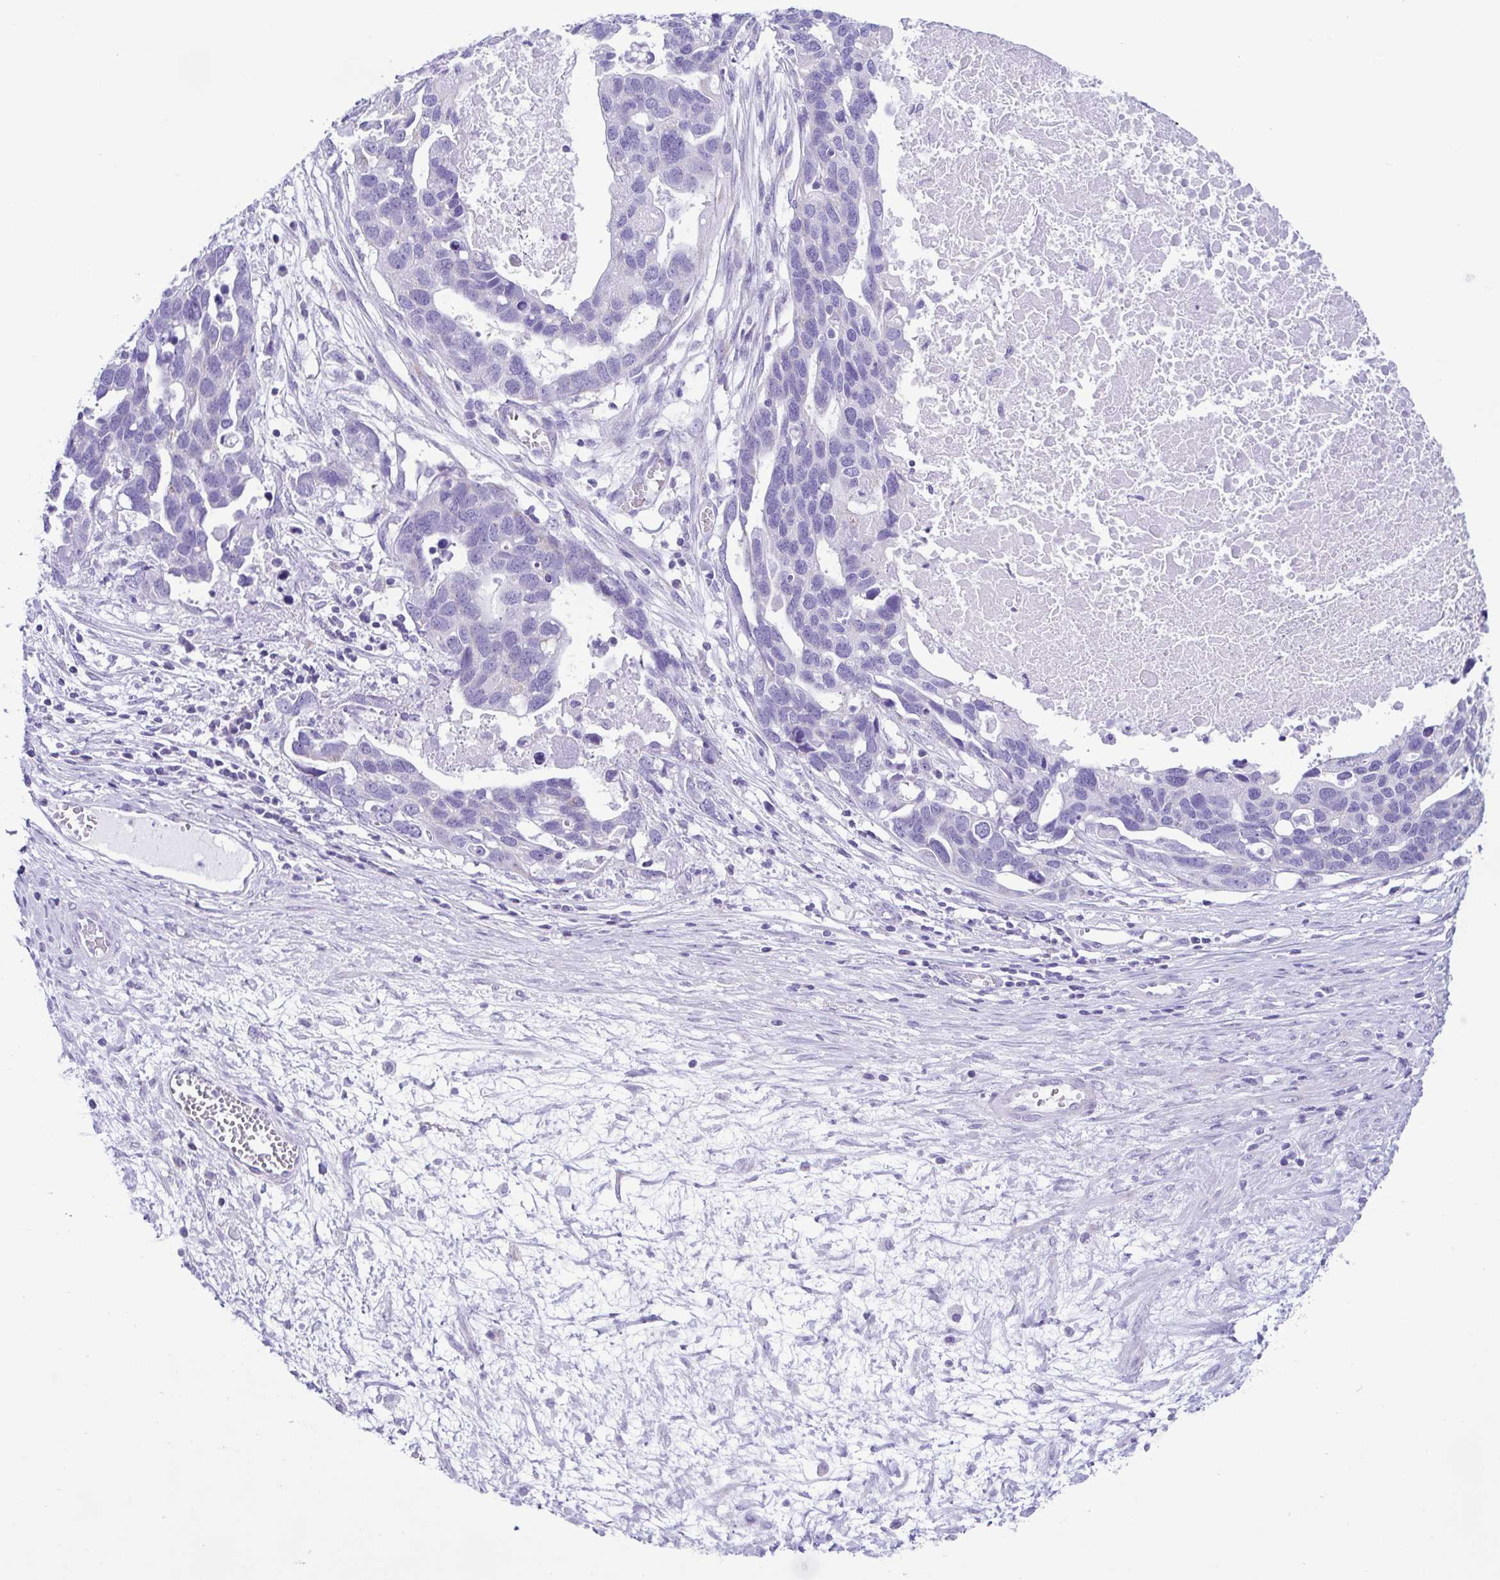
{"staining": {"intensity": "negative", "quantity": "none", "location": "none"}, "tissue": "ovarian cancer", "cell_type": "Tumor cells", "image_type": "cancer", "snomed": [{"axis": "morphology", "description": "Cystadenocarcinoma, serous, NOS"}, {"axis": "topography", "description": "Ovary"}], "caption": "Immunohistochemical staining of human ovarian cancer (serous cystadenocarcinoma) reveals no significant positivity in tumor cells.", "gene": "ACTRT3", "patient": {"sex": "female", "age": 54}}